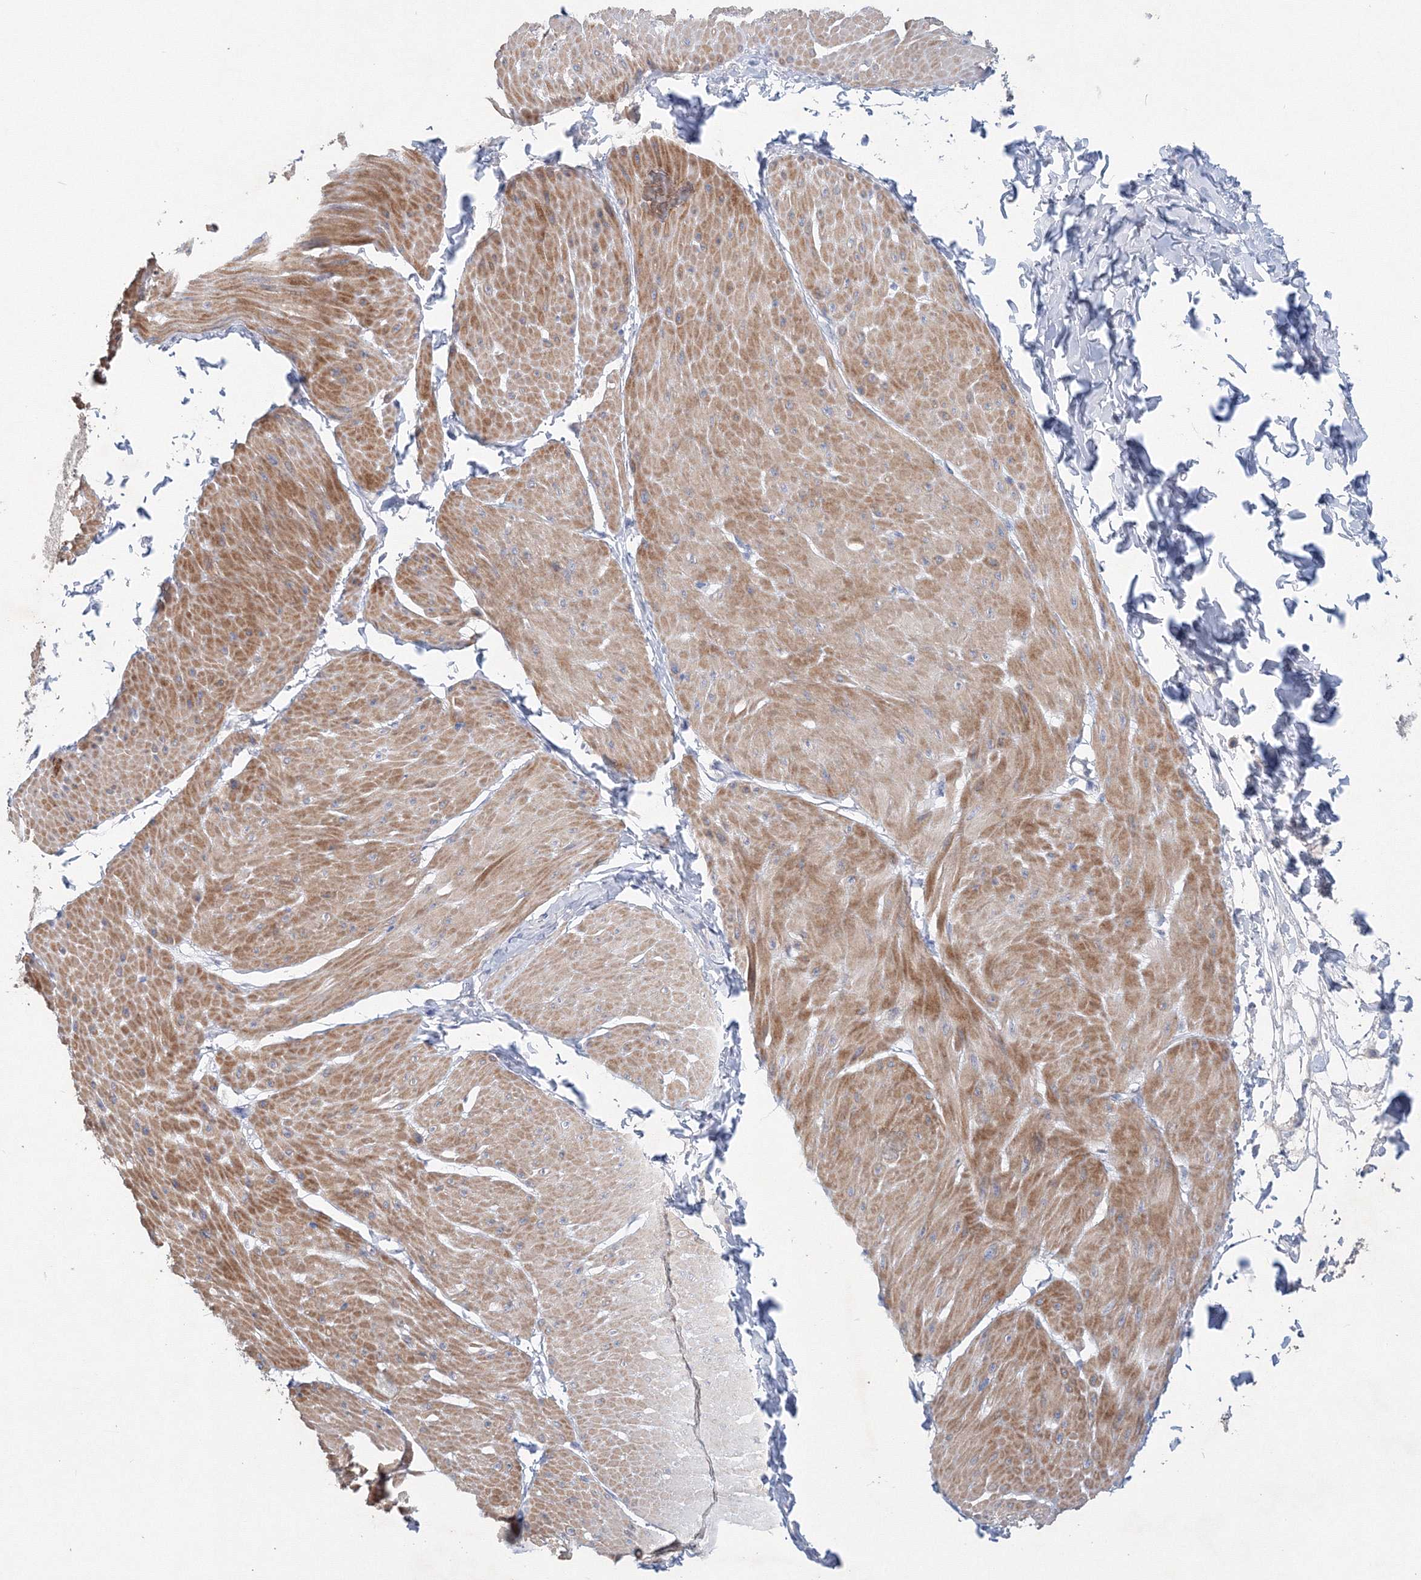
{"staining": {"intensity": "moderate", "quantity": "25%-75%", "location": "cytoplasmic/membranous"}, "tissue": "smooth muscle", "cell_type": "Smooth muscle cells", "image_type": "normal", "snomed": [{"axis": "morphology", "description": "Urothelial carcinoma, High grade"}, {"axis": "topography", "description": "Urinary bladder"}], "caption": "A medium amount of moderate cytoplasmic/membranous positivity is identified in approximately 25%-75% of smooth muscle cells in benign smooth muscle. The staining is performed using DAB (3,3'-diaminobenzidine) brown chromogen to label protein expression. The nuclei are counter-stained blue using hematoxylin.", "gene": "OSBPL6", "patient": {"sex": "male", "age": 46}}